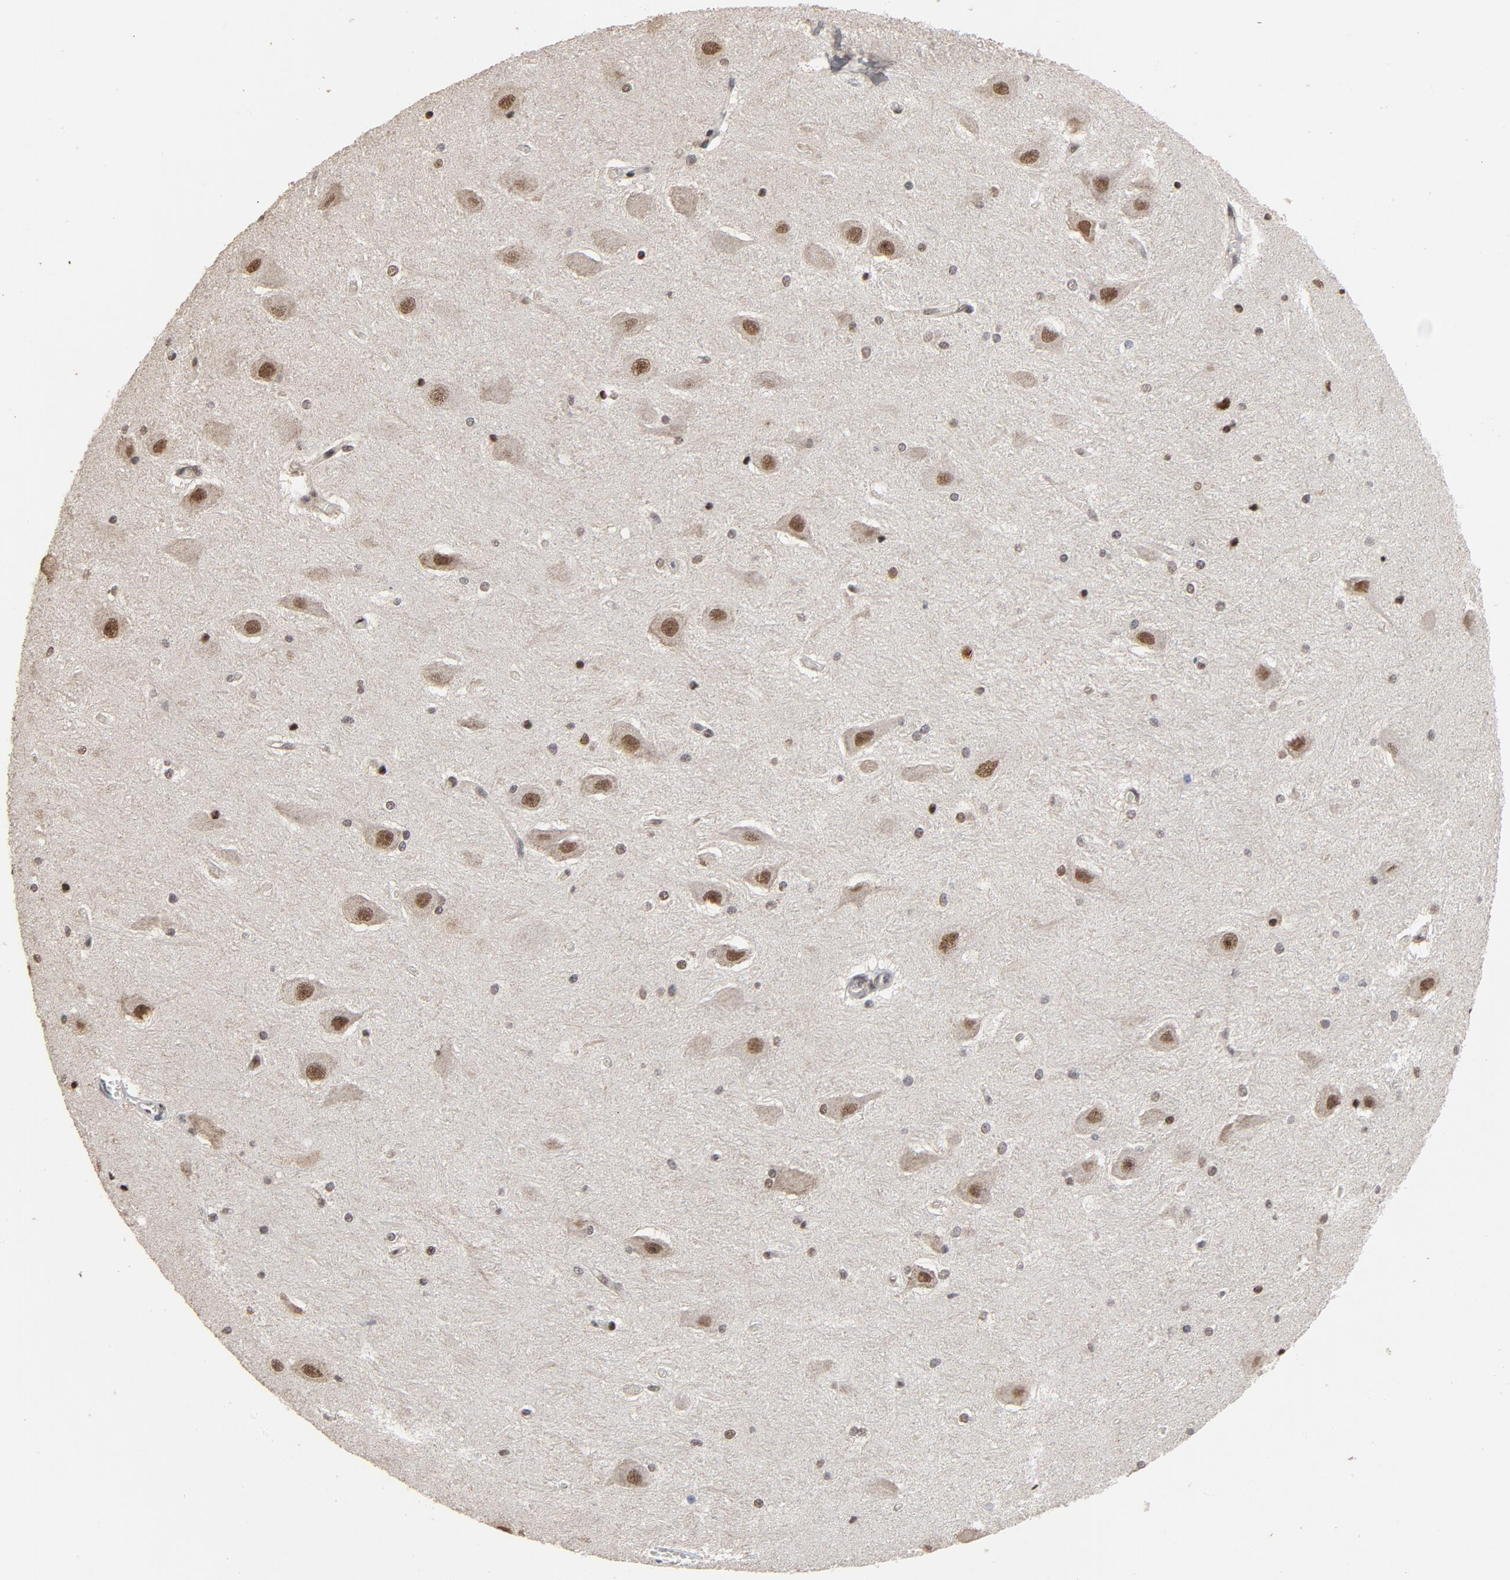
{"staining": {"intensity": "moderate", "quantity": "25%-75%", "location": "nuclear"}, "tissue": "hippocampus", "cell_type": "Glial cells", "image_type": "normal", "snomed": [{"axis": "morphology", "description": "Normal tissue, NOS"}, {"axis": "topography", "description": "Hippocampus"}], "caption": "Glial cells reveal medium levels of moderate nuclear staining in about 25%-75% of cells in benign human hippocampus. The protein of interest is stained brown, and the nuclei are stained in blue (DAB IHC with brightfield microscopy, high magnification).", "gene": "TP53RK", "patient": {"sex": "female", "age": 19}}